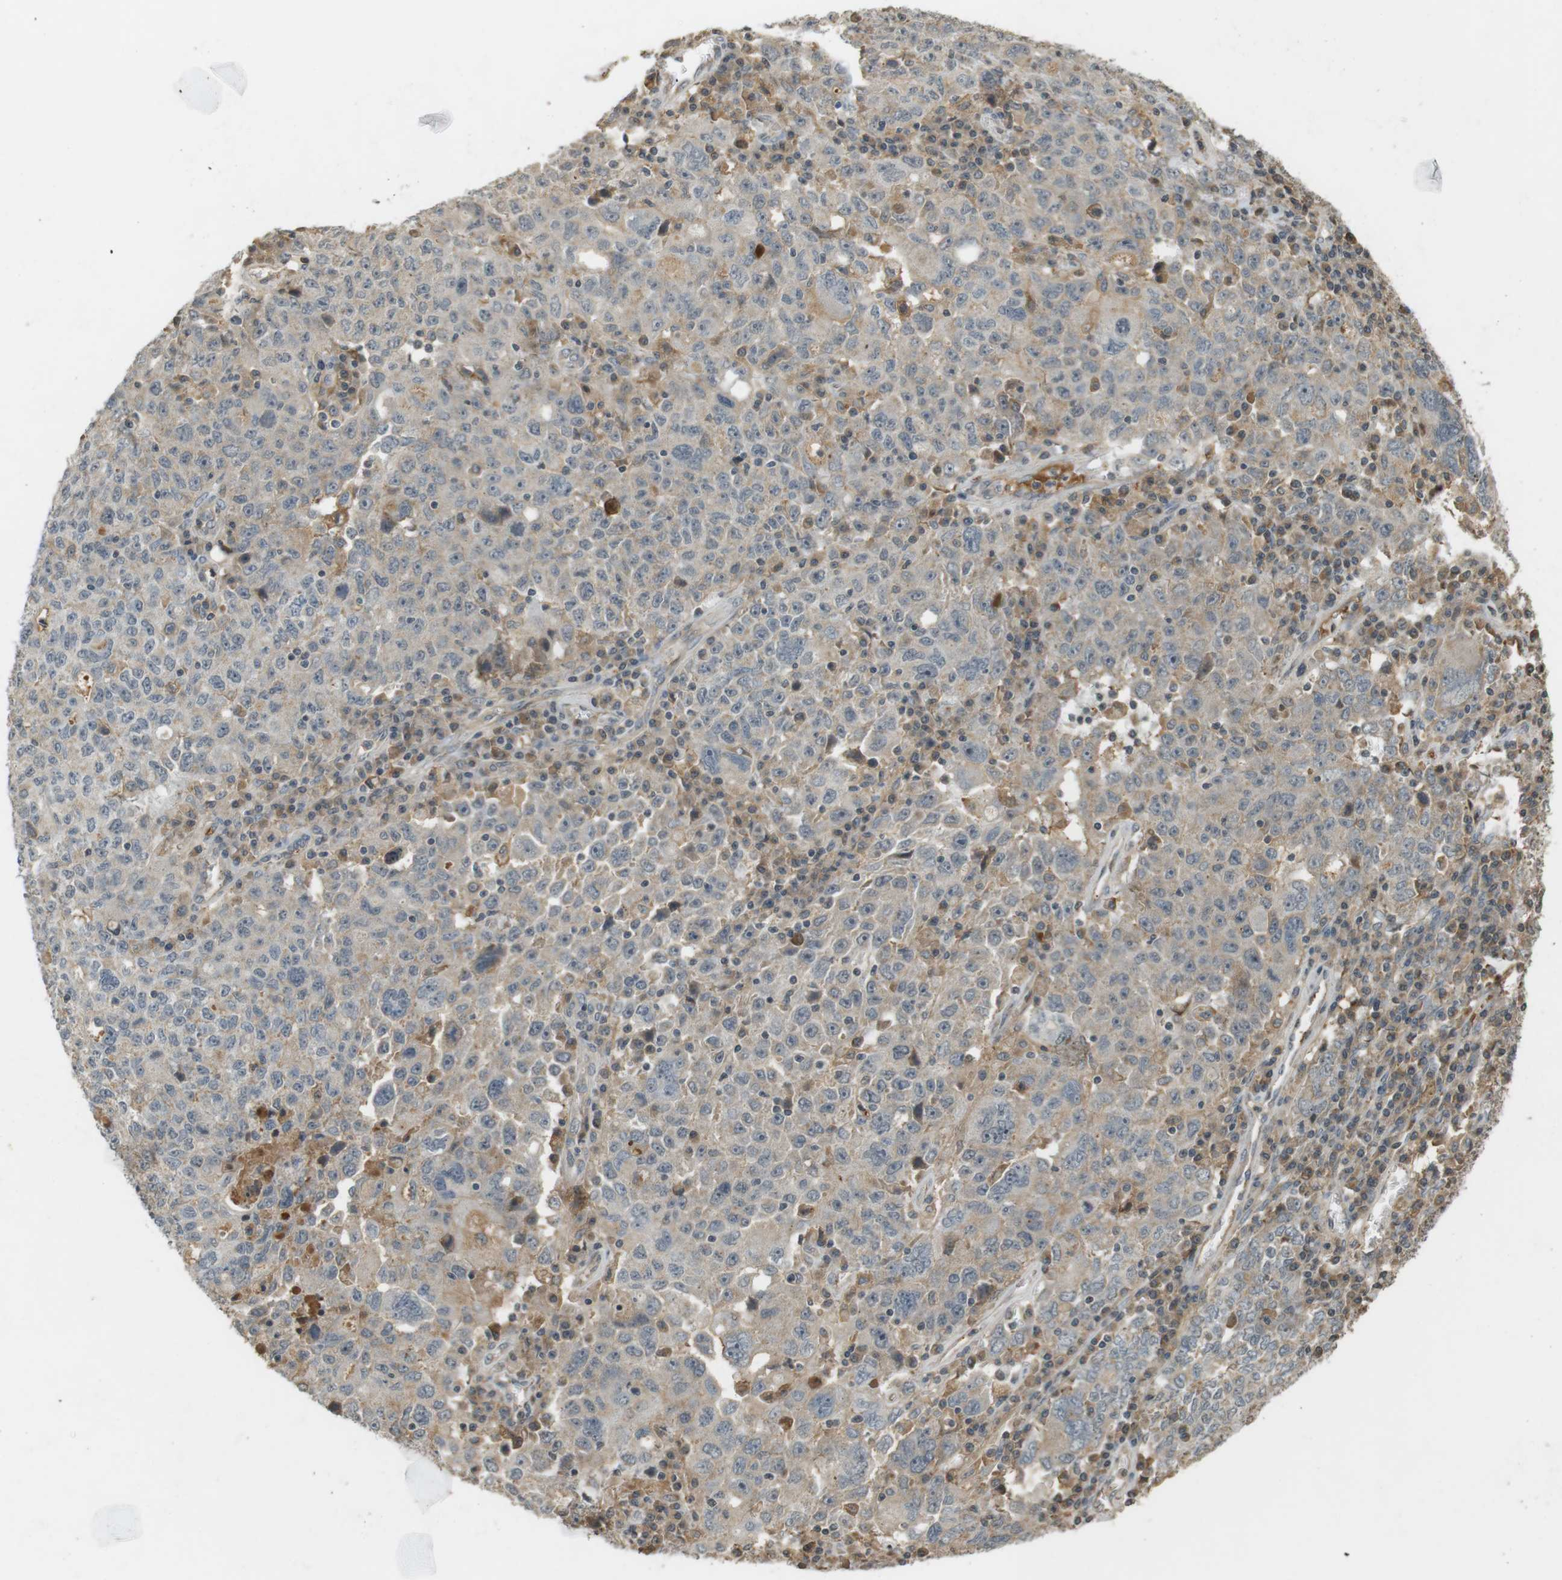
{"staining": {"intensity": "weak", "quantity": "<25%", "location": "cytoplasmic/membranous"}, "tissue": "ovarian cancer", "cell_type": "Tumor cells", "image_type": "cancer", "snomed": [{"axis": "morphology", "description": "Carcinoma, endometroid"}, {"axis": "topography", "description": "Ovary"}], "caption": "This is a micrograph of IHC staining of ovarian cancer, which shows no positivity in tumor cells. (DAB immunohistochemistry (IHC) with hematoxylin counter stain).", "gene": "SRR", "patient": {"sex": "female", "age": 62}}